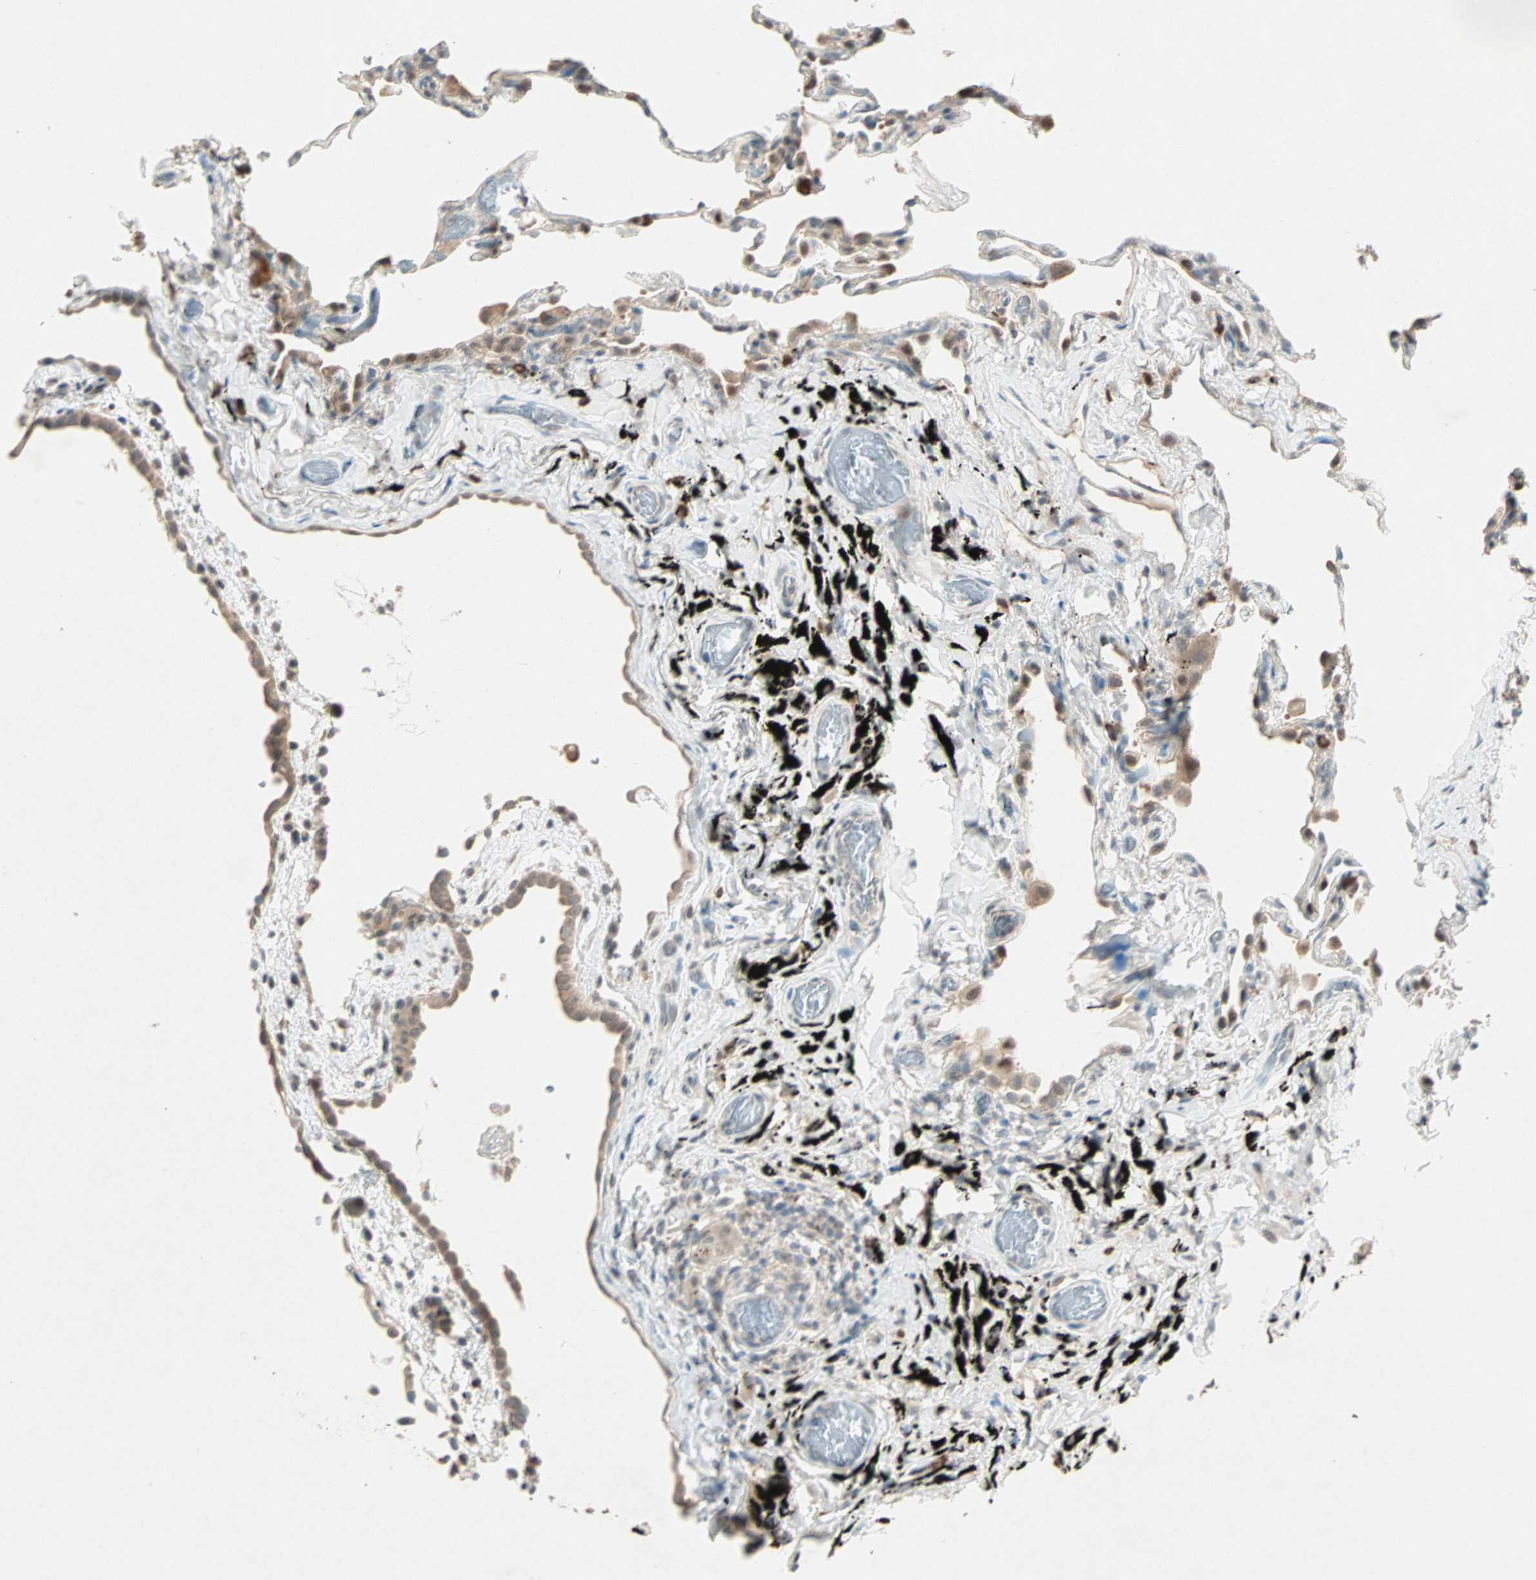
{"staining": {"intensity": "strong", "quantity": "<25%", "location": "cytoplasmic/membranous"}, "tissue": "lung", "cell_type": "Alveolar cells", "image_type": "normal", "snomed": [{"axis": "morphology", "description": "Normal tissue, NOS"}, {"axis": "topography", "description": "Lung"}], "caption": "DAB (3,3'-diaminobenzidine) immunohistochemical staining of benign human lung displays strong cytoplasmic/membranous protein expression in about <25% of alveolar cells.", "gene": "RTL6", "patient": {"sex": "male", "age": 59}}